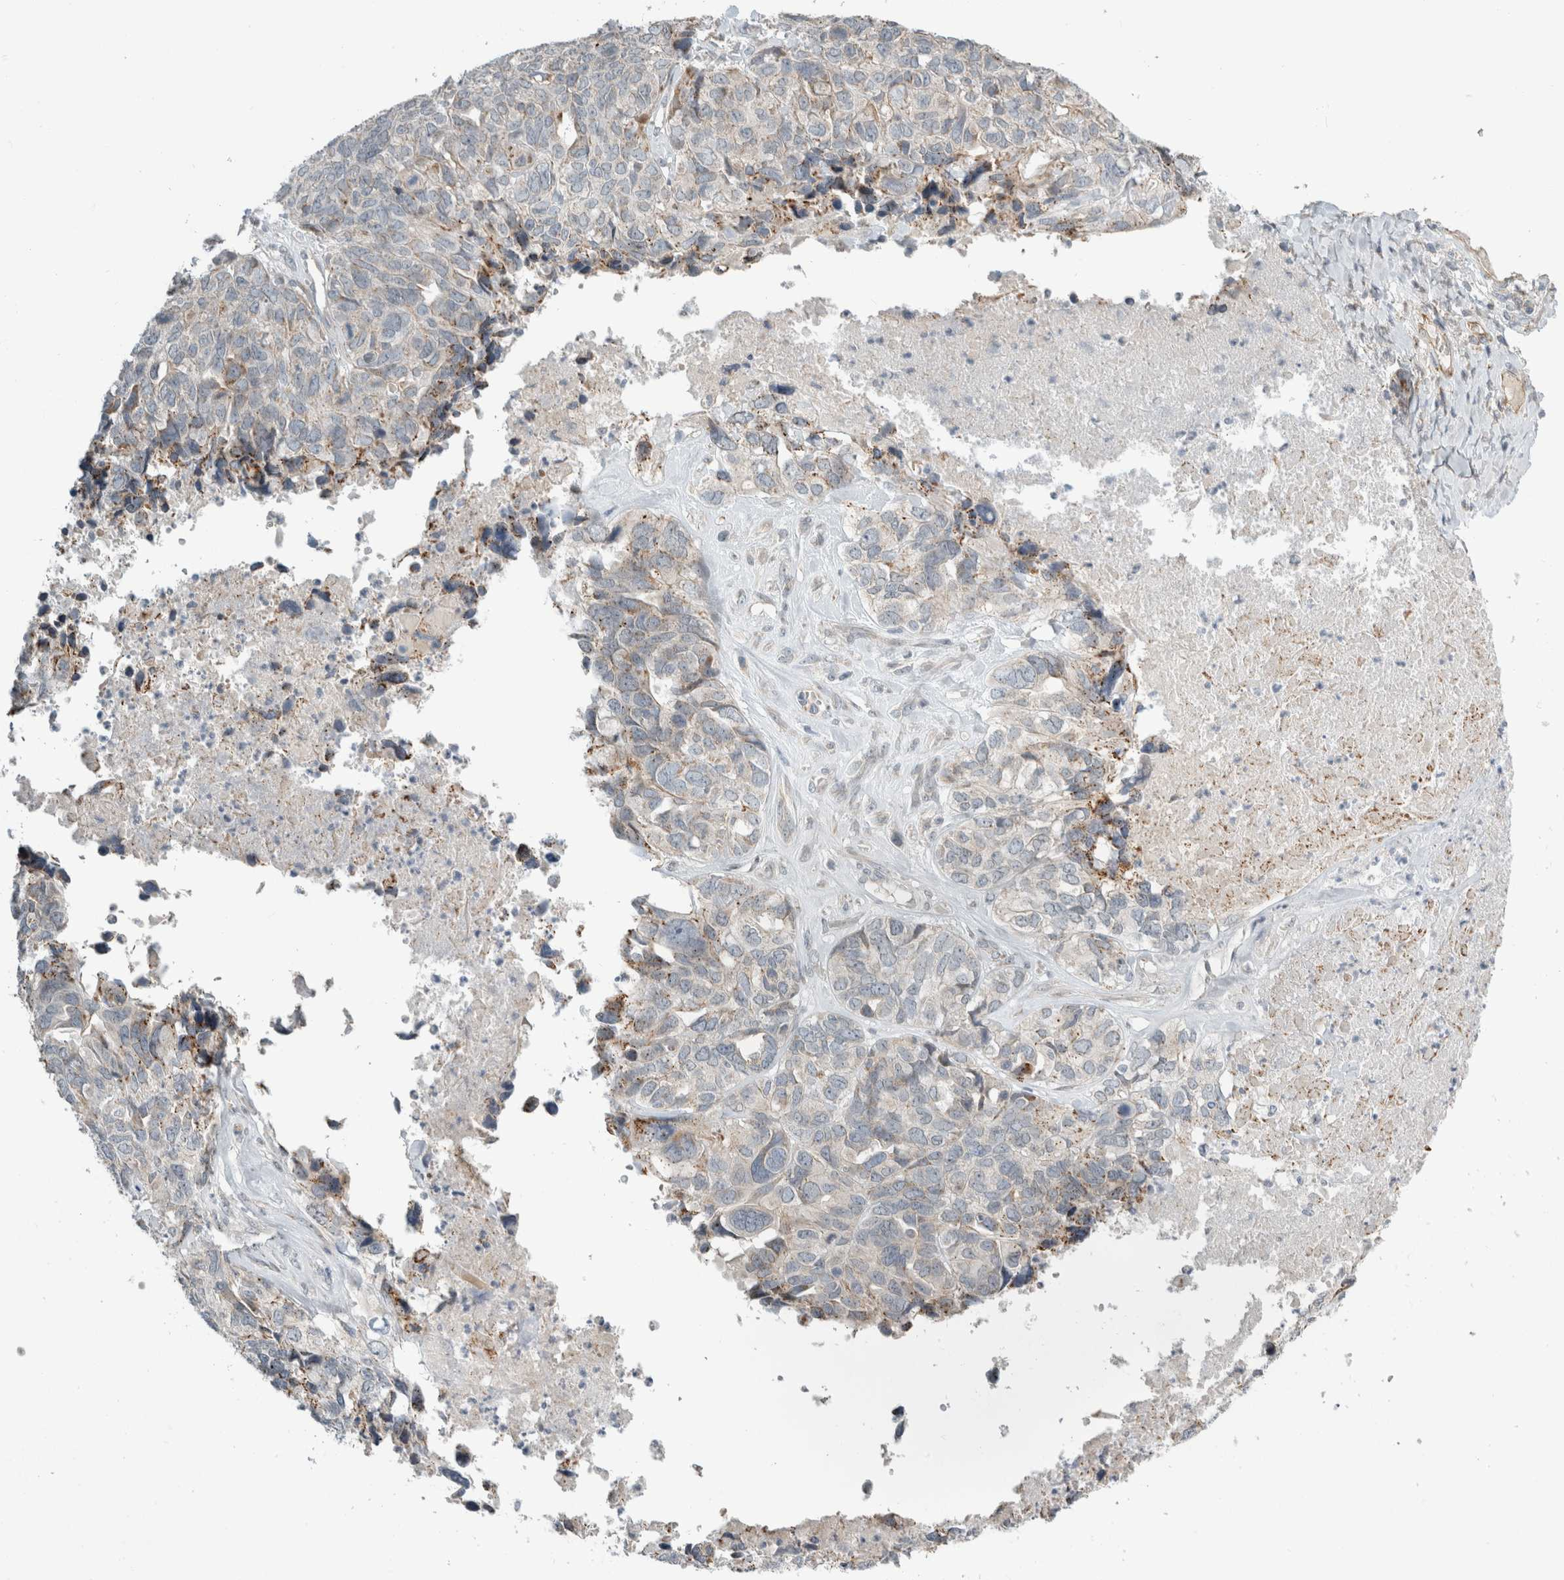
{"staining": {"intensity": "weak", "quantity": "<25%", "location": "cytoplasmic/membranous"}, "tissue": "ovarian cancer", "cell_type": "Tumor cells", "image_type": "cancer", "snomed": [{"axis": "morphology", "description": "Cystadenocarcinoma, serous, NOS"}, {"axis": "topography", "description": "Ovary"}], "caption": "The IHC histopathology image has no significant staining in tumor cells of ovarian serous cystadenocarcinoma tissue.", "gene": "KPNA5", "patient": {"sex": "female", "age": 79}}